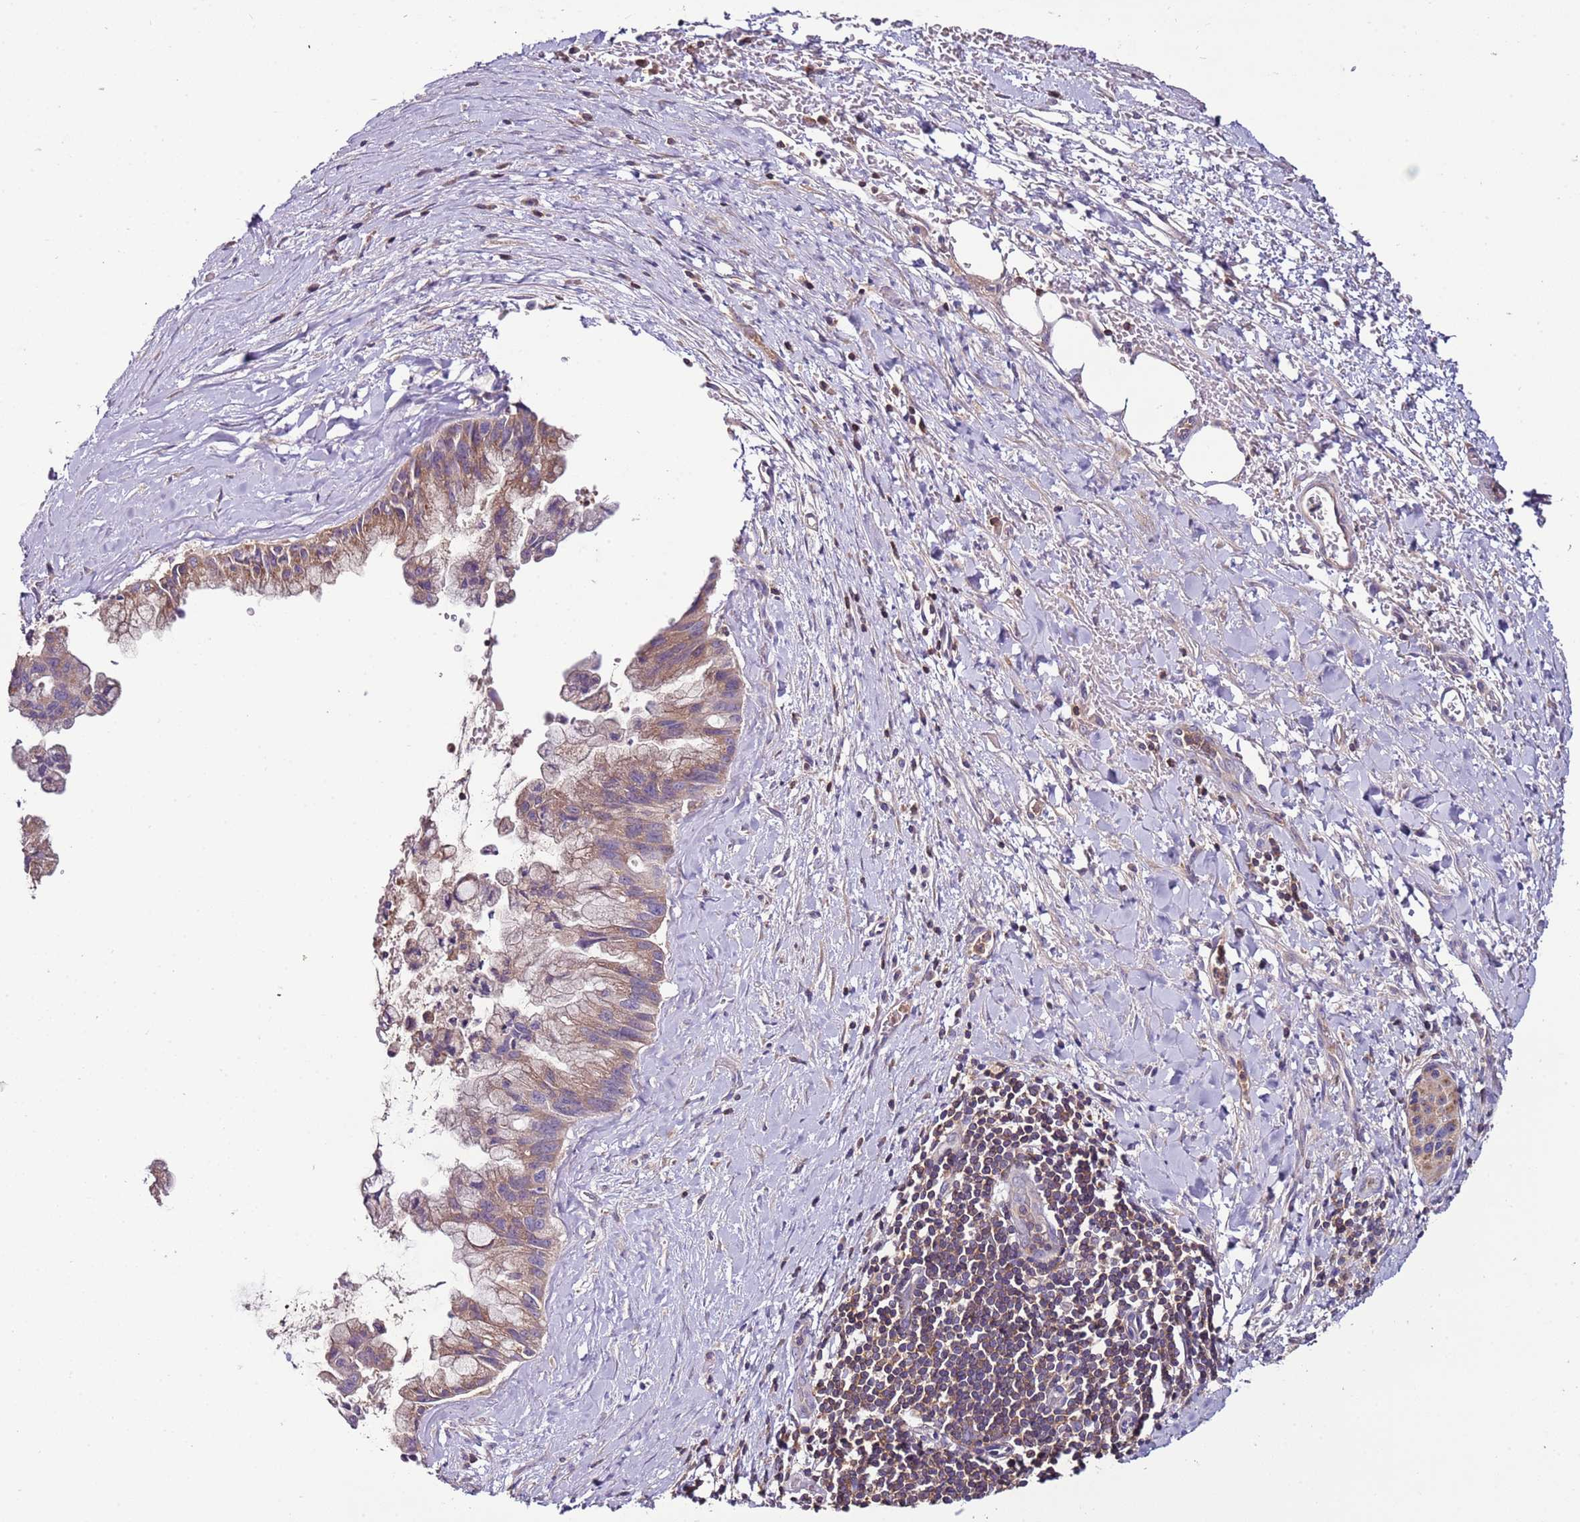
{"staining": {"intensity": "weak", "quantity": "25%-75%", "location": "cytoplasmic/membranous"}, "tissue": "pancreatic cancer", "cell_type": "Tumor cells", "image_type": "cancer", "snomed": [{"axis": "morphology", "description": "Adenocarcinoma, NOS"}, {"axis": "topography", "description": "Pancreas"}], "caption": "An immunohistochemistry histopathology image of neoplastic tissue is shown. Protein staining in brown shows weak cytoplasmic/membranous positivity in pancreatic adenocarcinoma within tumor cells.", "gene": "IGIP", "patient": {"sex": "male", "age": 73}}